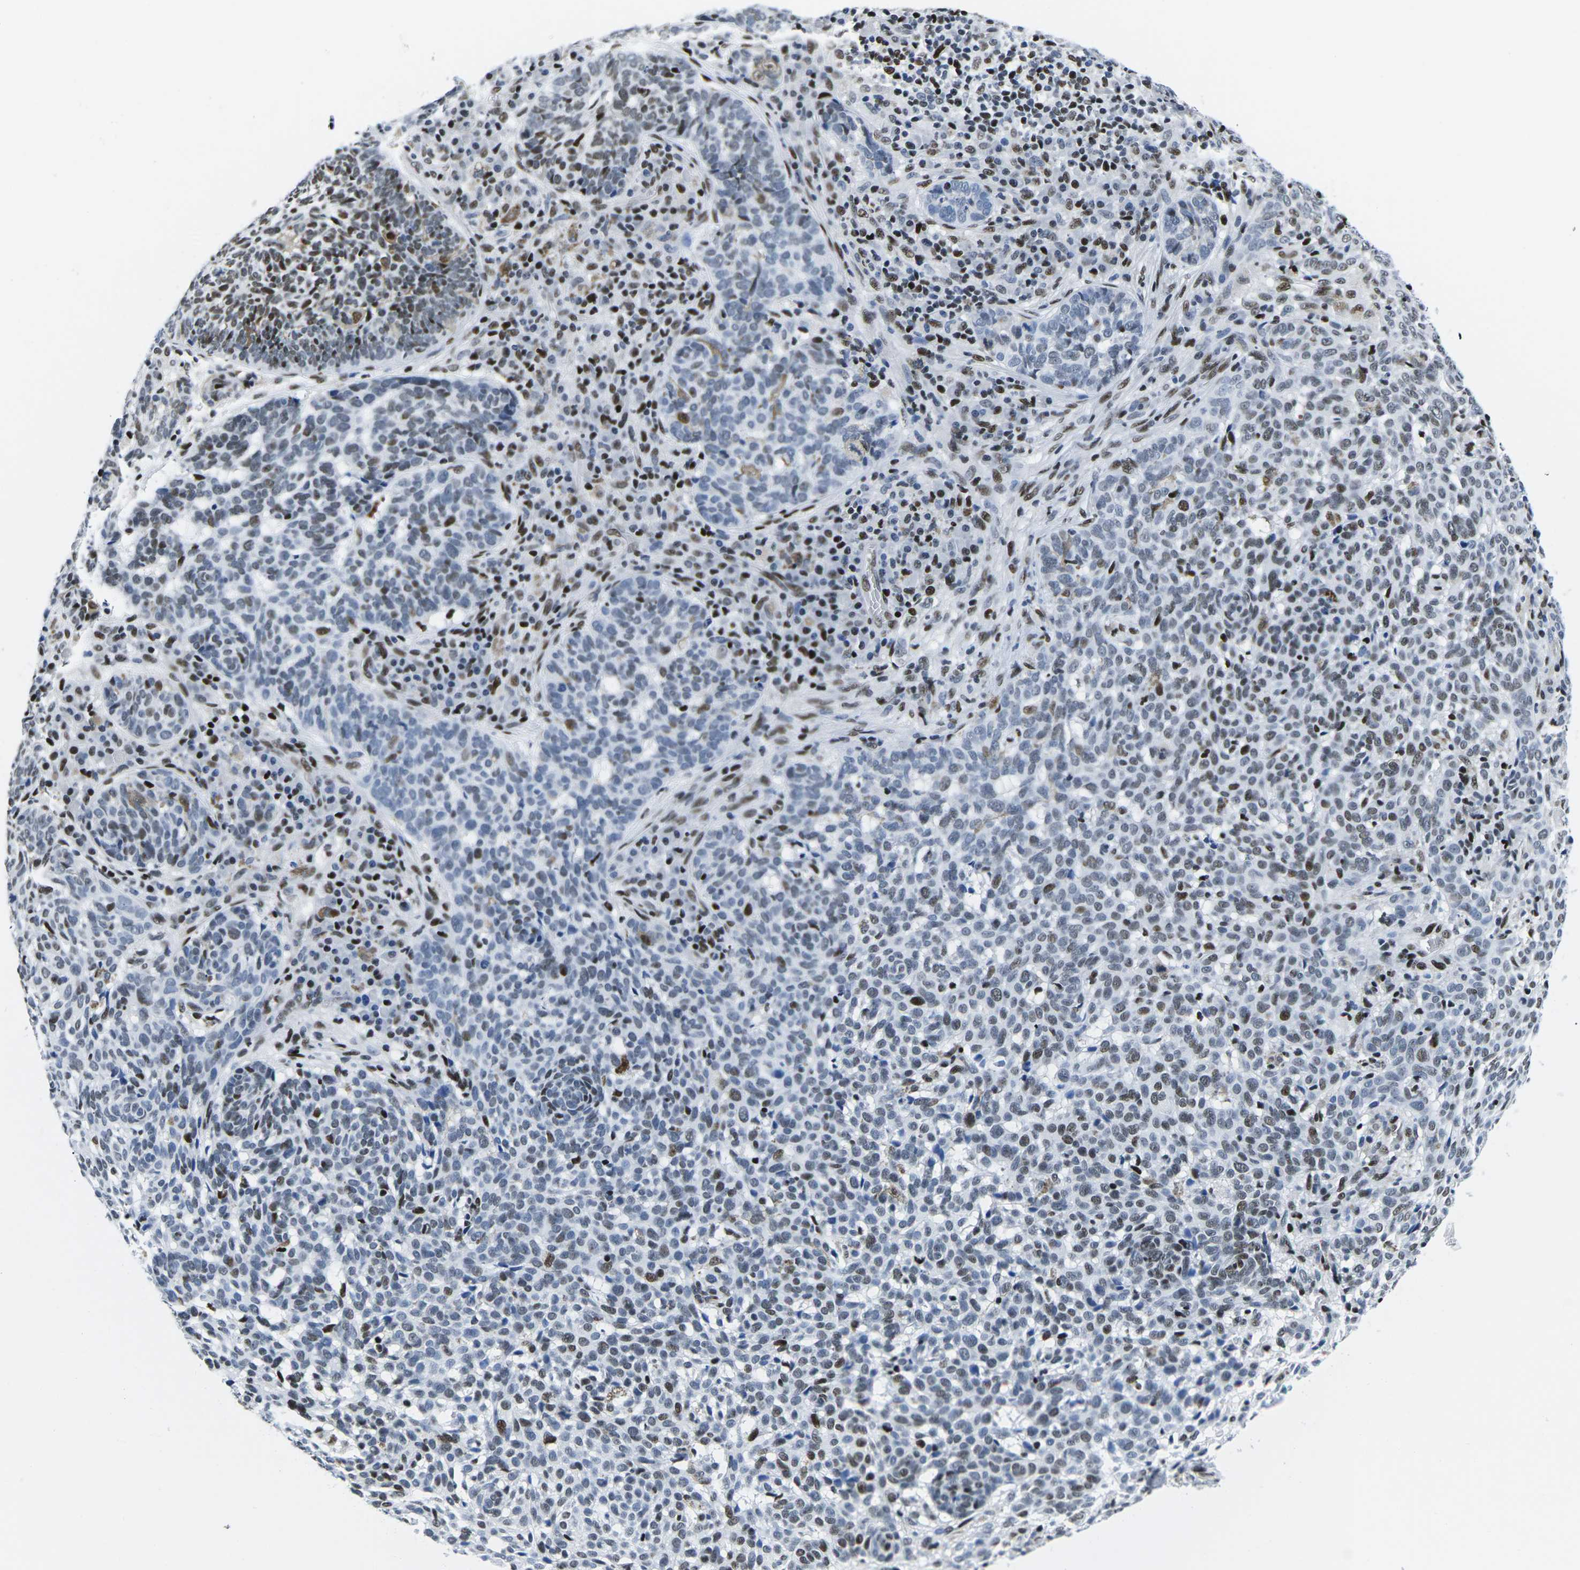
{"staining": {"intensity": "moderate", "quantity": "25%-75%", "location": "nuclear"}, "tissue": "skin cancer", "cell_type": "Tumor cells", "image_type": "cancer", "snomed": [{"axis": "morphology", "description": "Basal cell carcinoma"}, {"axis": "topography", "description": "Skin"}], "caption": "Immunohistochemistry image of human skin basal cell carcinoma stained for a protein (brown), which exhibits medium levels of moderate nuclear staining in approximately 25%-75% of tumor cells.", "gene": "ATF1", "patient": {"sex": "male", "age": 85}}